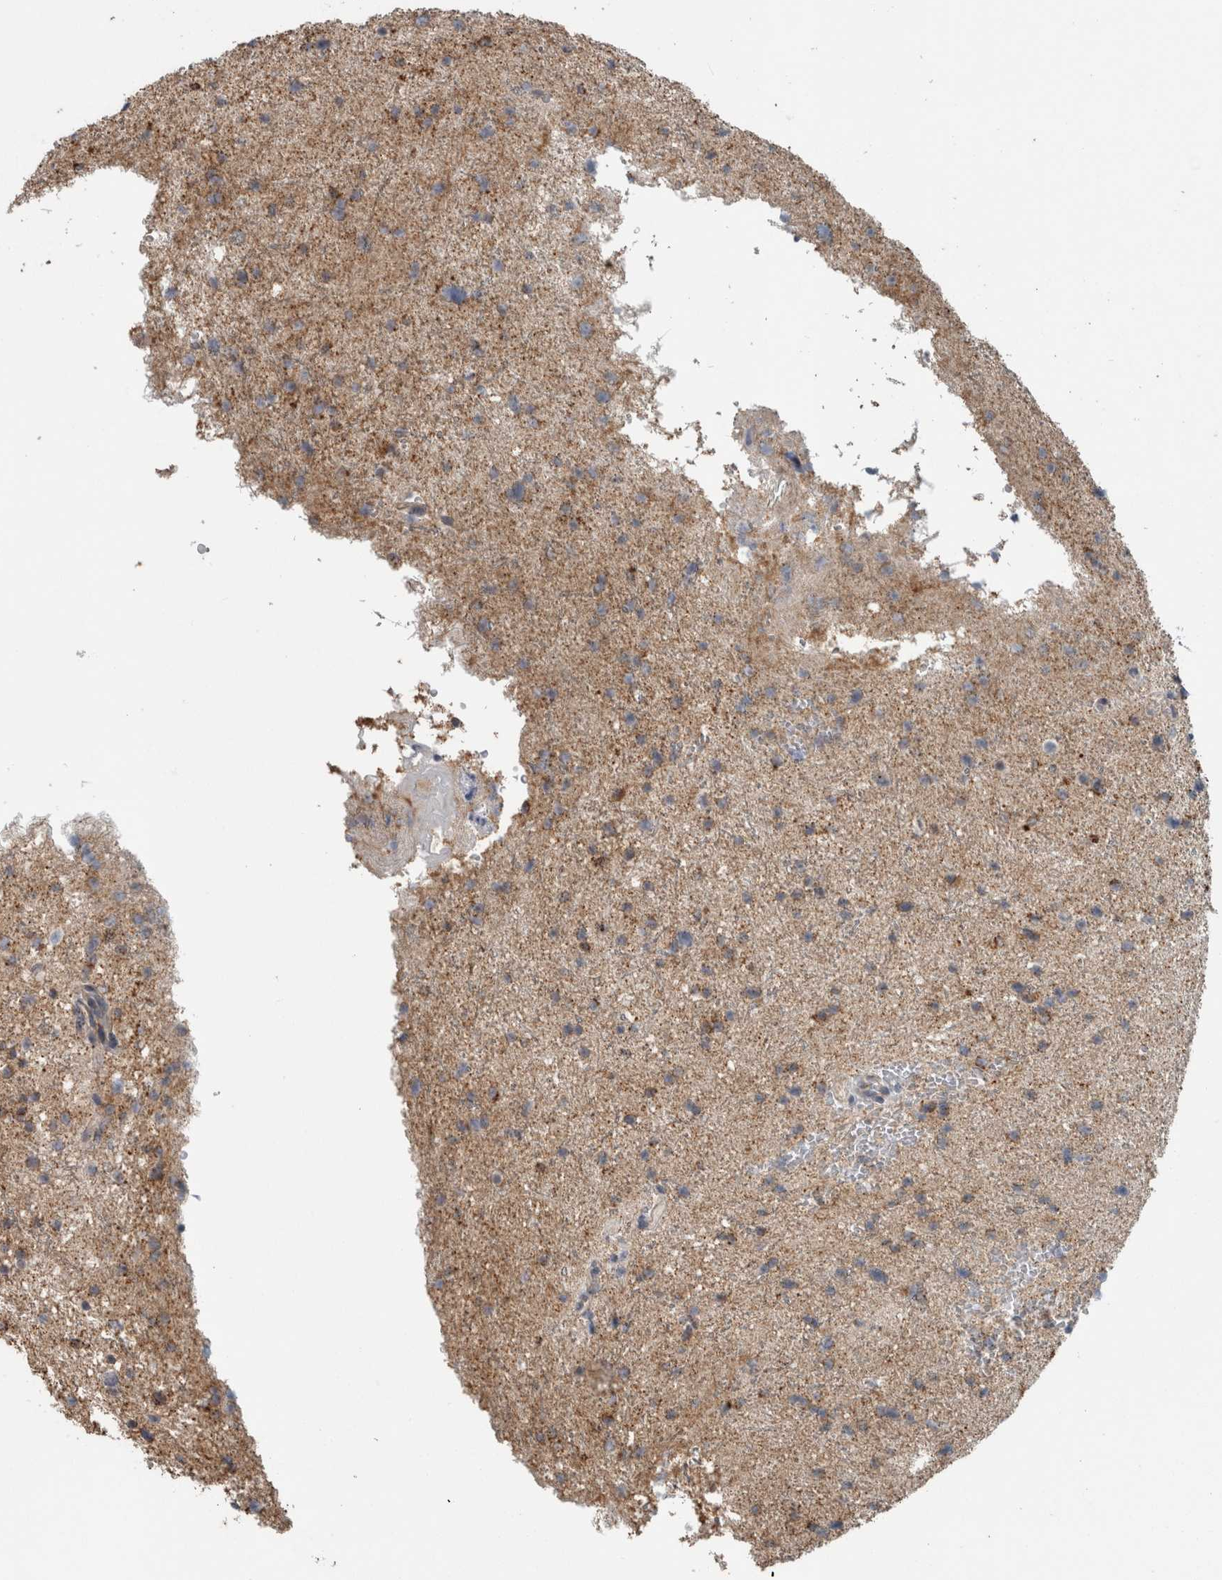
{"staining": {"intensity": "moderate", "quantity": "25%-75%", "location": "cytoplasmic/membranous"}, "tissue": "glioma", "cell_type": "Tumor cells", "image_type": "cancer", "snomed": [{"axis": "morphology", "description": "Glioma, malignant, Low grade"}, {"axis": "topography", "description": "Brain"}], "caption": "A histopathology image of glioma stained for a protein demonstrates moderate cytoplasmic/membranous brown staining in tumor cells.", "gene": "ACSF2", "patient": {"sex": "female", "age": 37}}